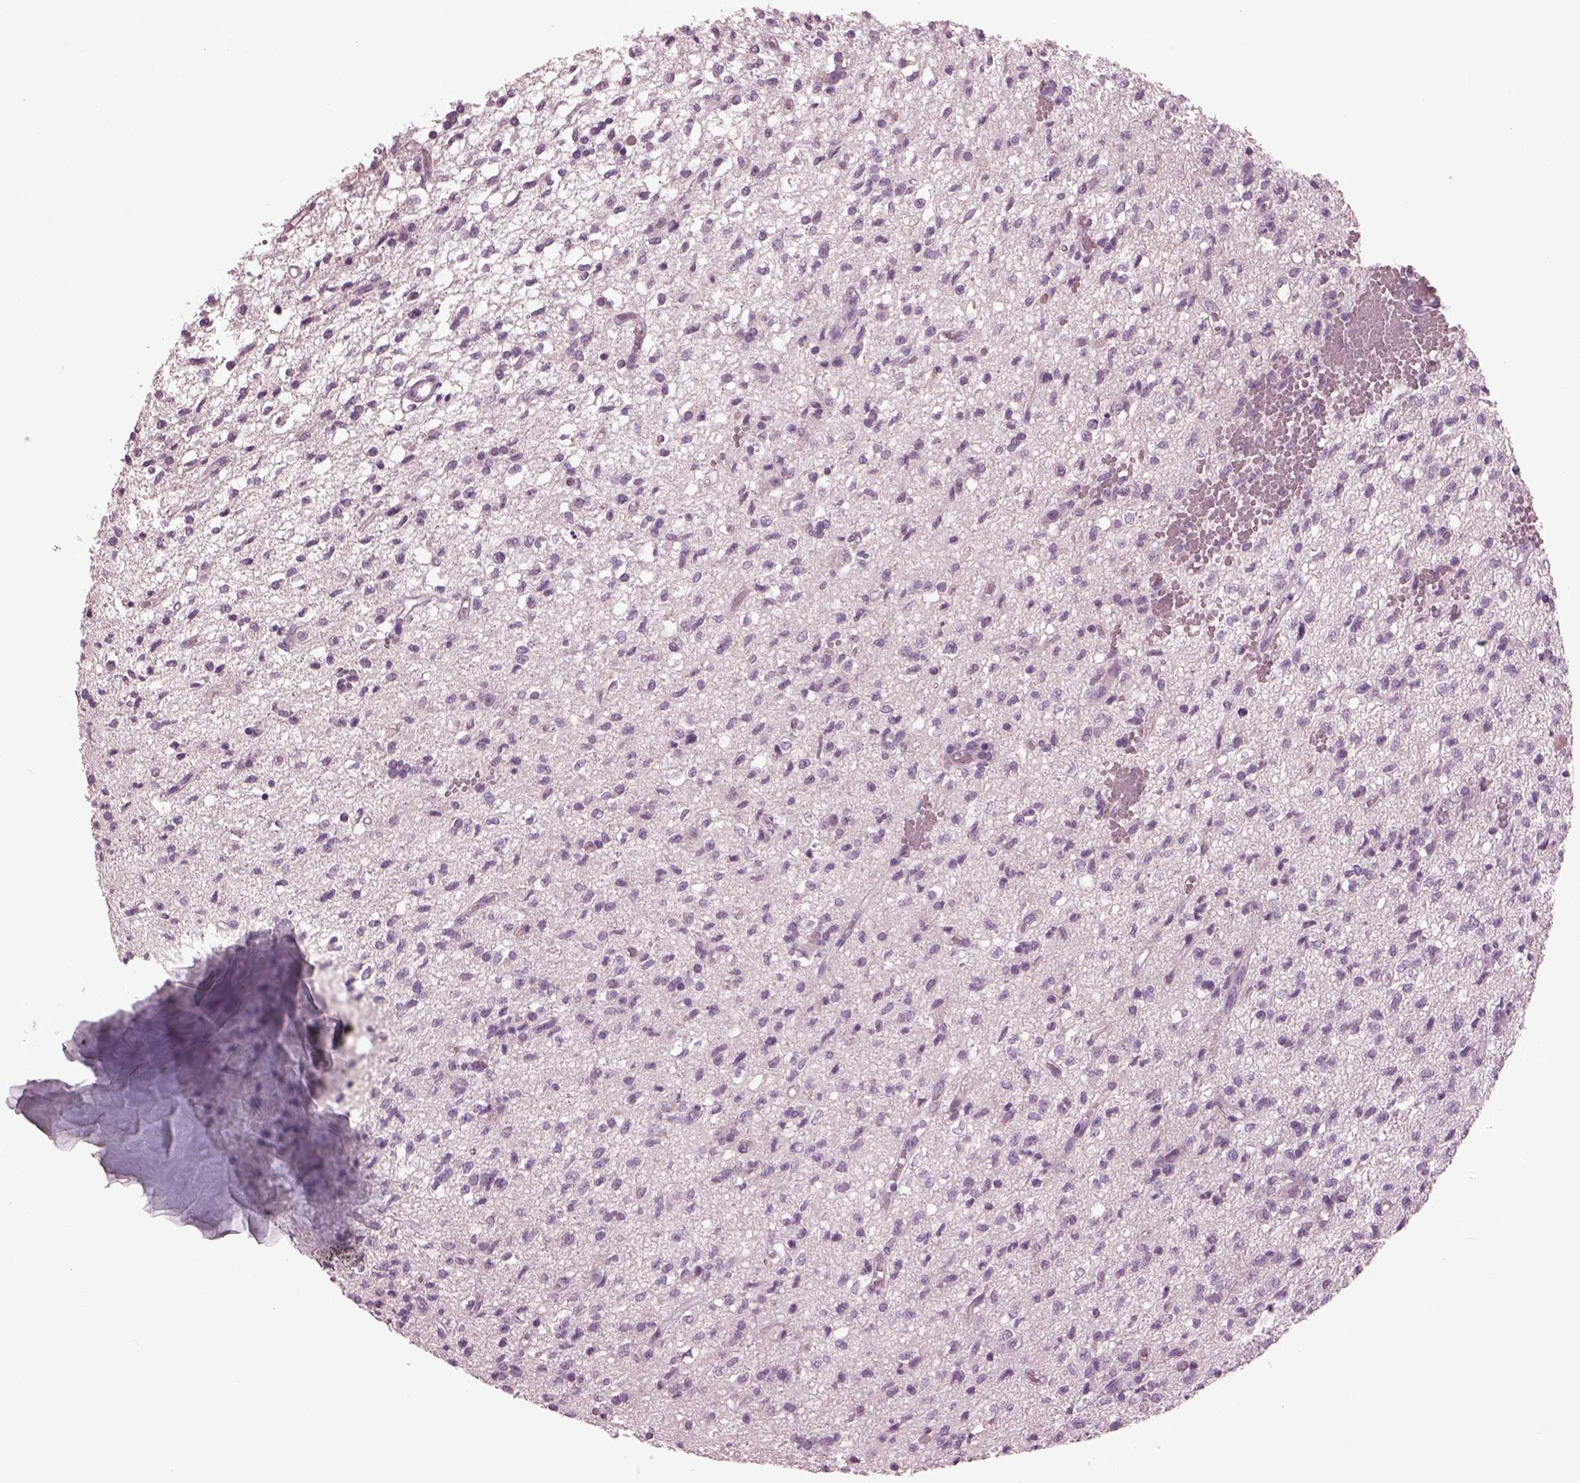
{"staining": {"intensity": "negative", "quantity": "none", "location": "none"}, "tissue": "glioma", "cell_type": "Tumor cells", "image_type": "cancer", "snomed": [{"axis": "morphology", "description": "Glioma, malignant, Low grade"}, {"axis": "topography", "description": "Brain"}], "caption": "Immunohistochemistry (IHC) image of malignant glioma (low-grade) stained for a protein (brown), which exhibits no positivity in tumor cells.", "gene": "PACRG", "patient": {"sex": "male", "age": 64}}